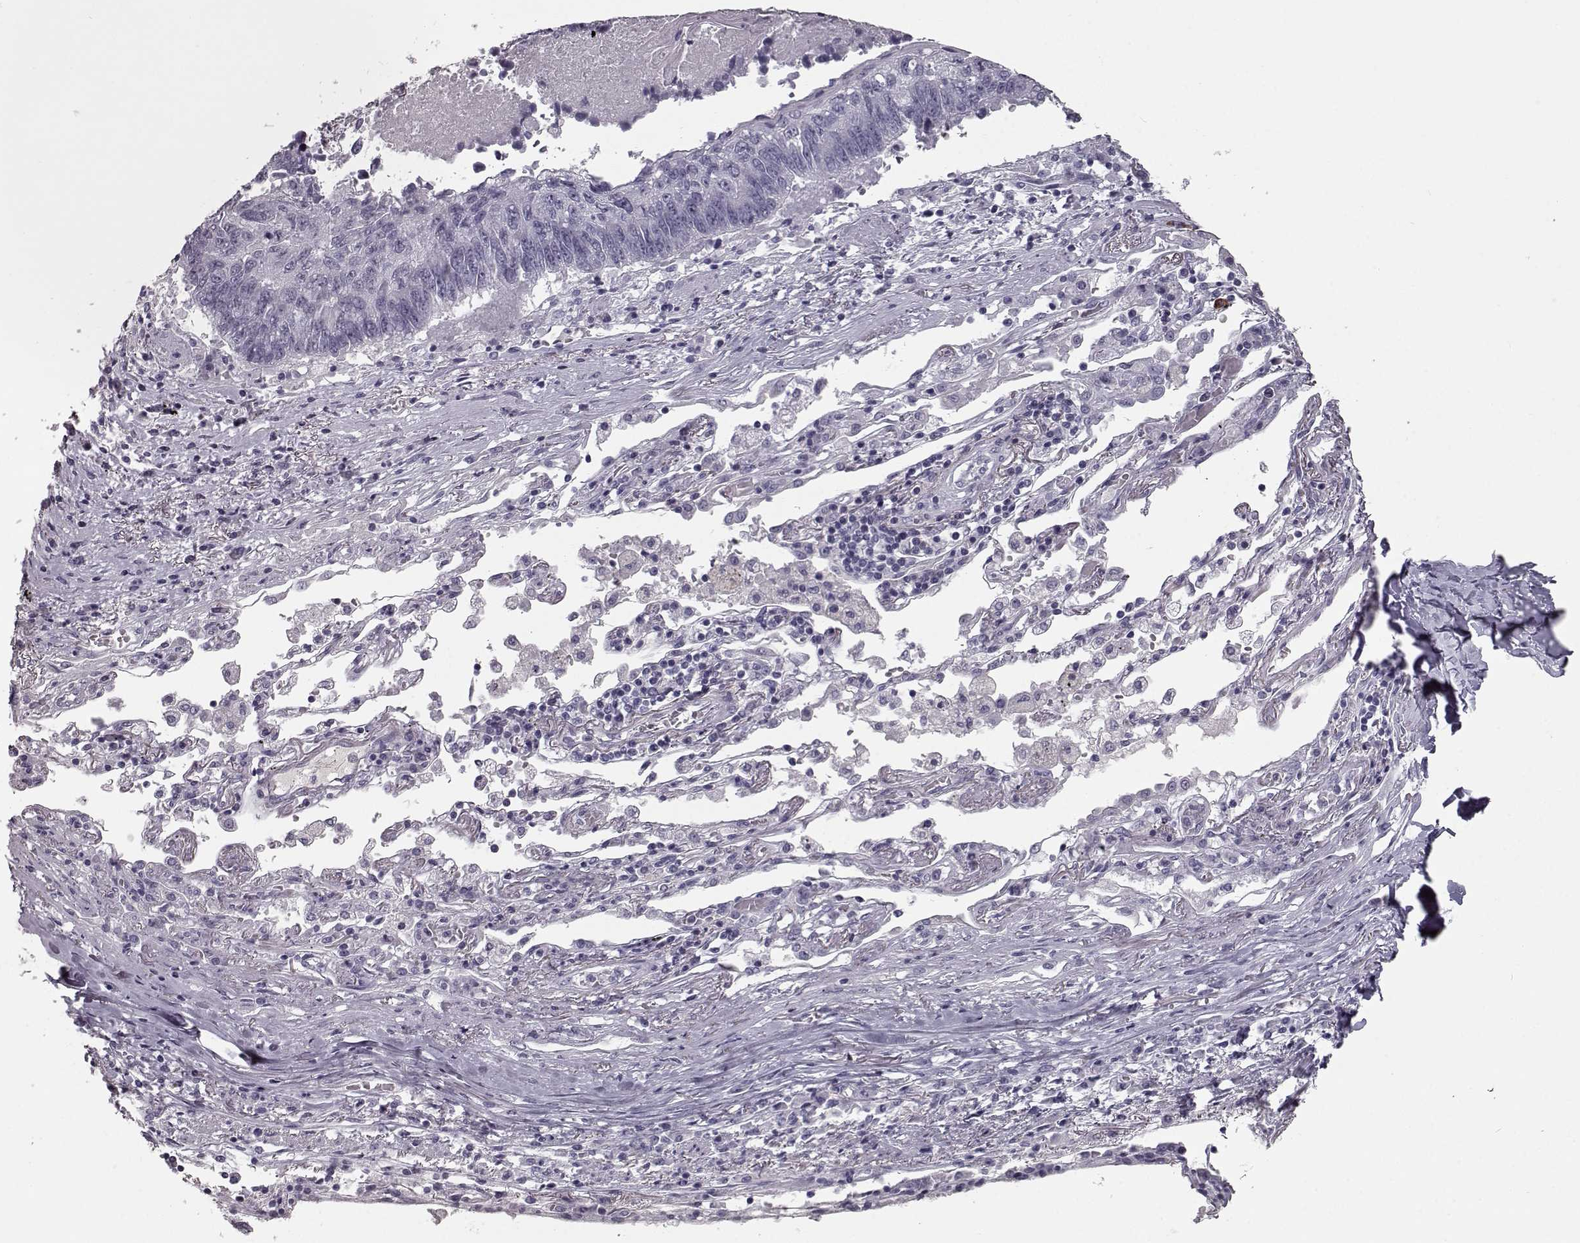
{"staining": {"intensity": "negative", "quantity": "none", "location": "none"}, "tissue": "lung cancer", "cell_type": "Tumor cells", "image_type": "cancer", "snomed": [{"axis": "morphology", "description": "Squamous cell carcinoma, NOS"}, {"axis": "topography", "description": "Lung"}], "caption": "Immunohistochemistry histopathology image of human lung cancer (squamous cell carcinoma) stained for a protein (brown), which shows no expression in tumor cells.", "gene": "CCL19", "patient": {"sex": "male", "age": 73}}